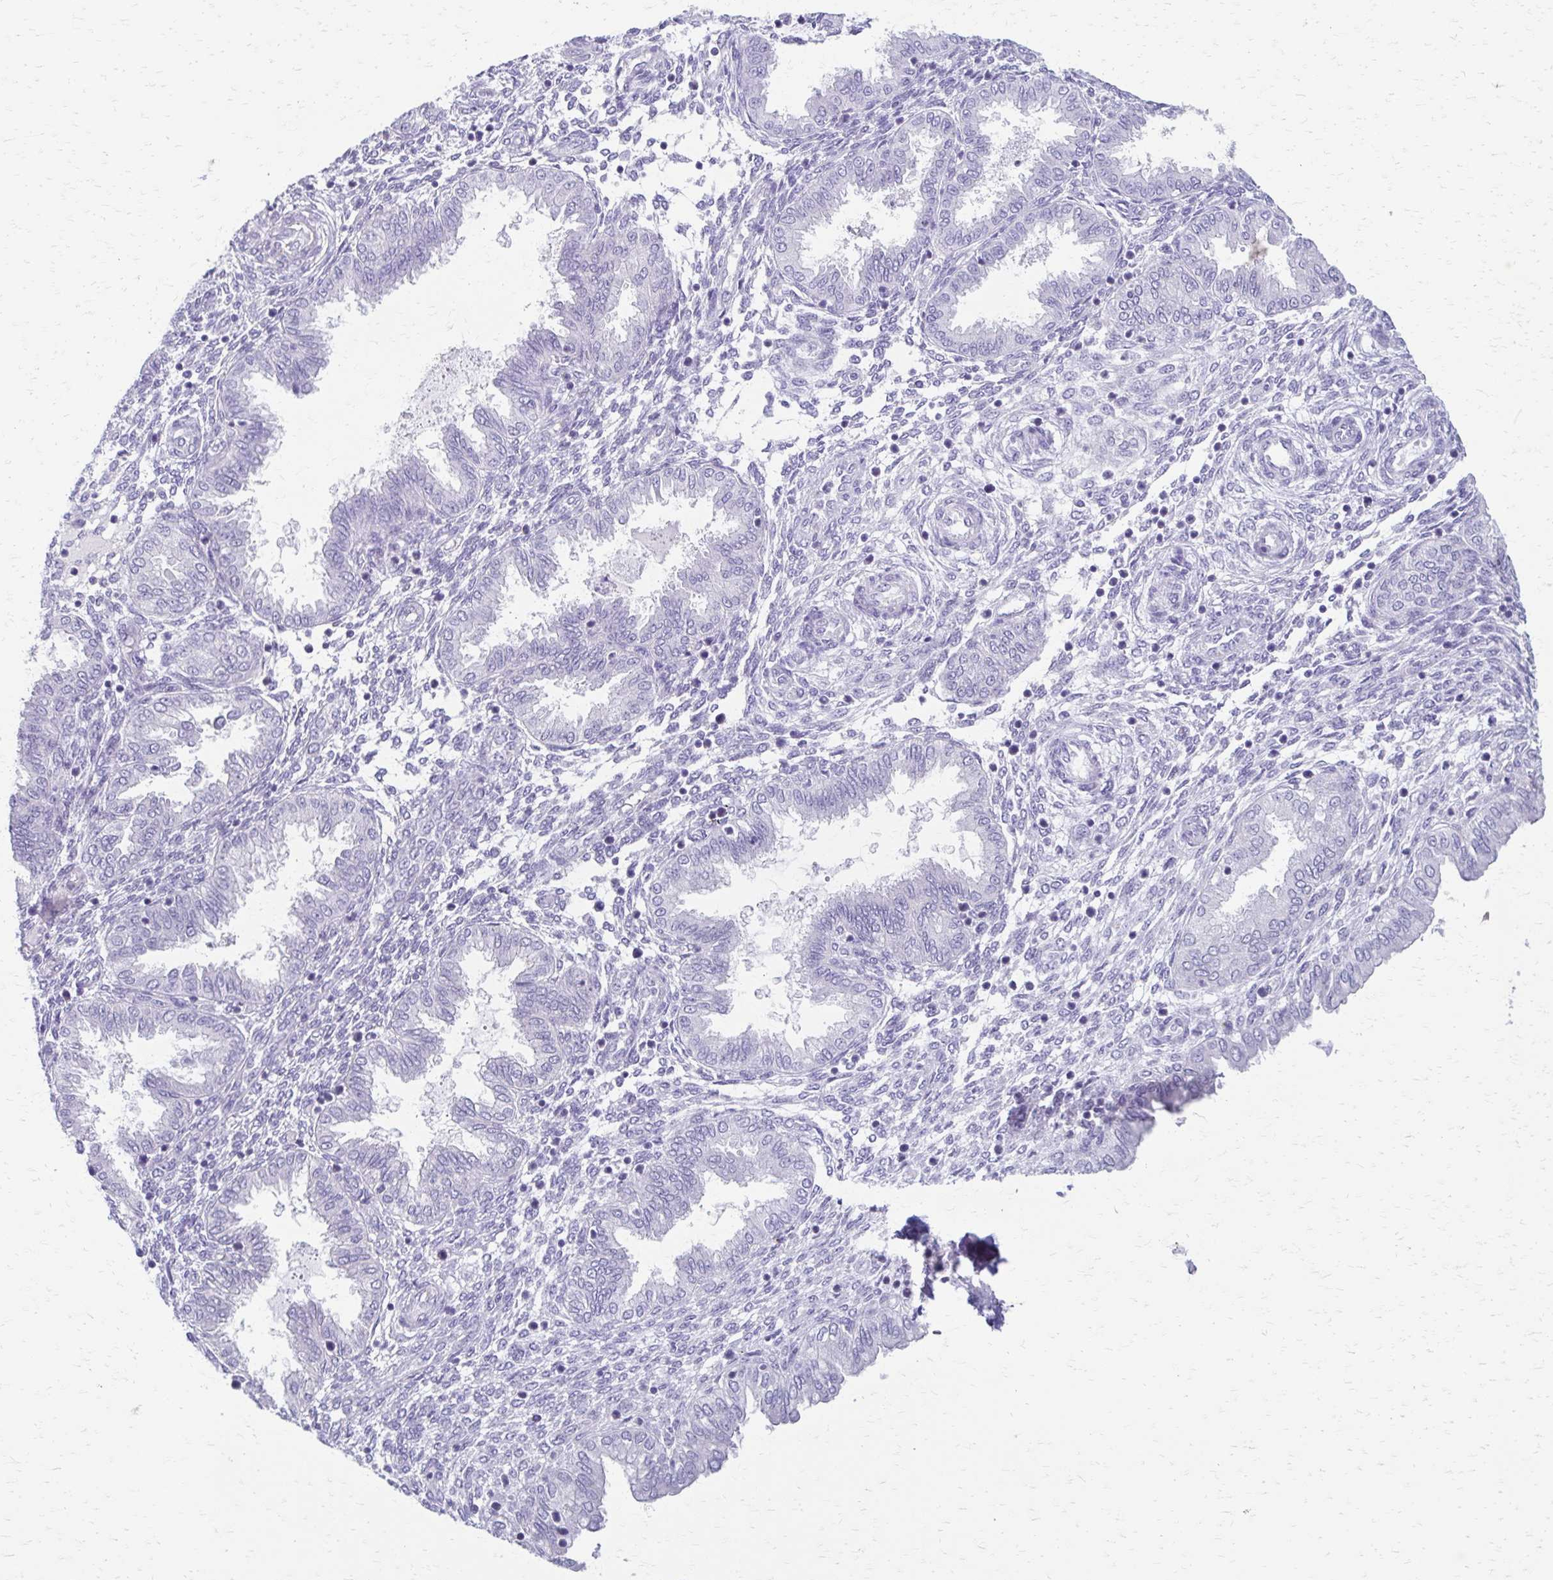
{"staining": {"intensity": "negative", "quantity": "none", "location": "none"}, "tissue": "endometrium", "cell_type": "Cells in endometrial stroma", "image_type": "normal", "snomed": [{"axis": "morphology", "description": "Normal tissue, NOS"}, {"axis": "topography", "description": "Endometrium"}], "caption": "Image shows no protein positivity in cells in endometrial stroma of unremarkable endometrium. The staining is performed using DAB brown chromogen with nuclei counter-stained in using hematoxylin.", "gene": "ZSCAN5B", "patient": {"sex": "female", "age": 33}}